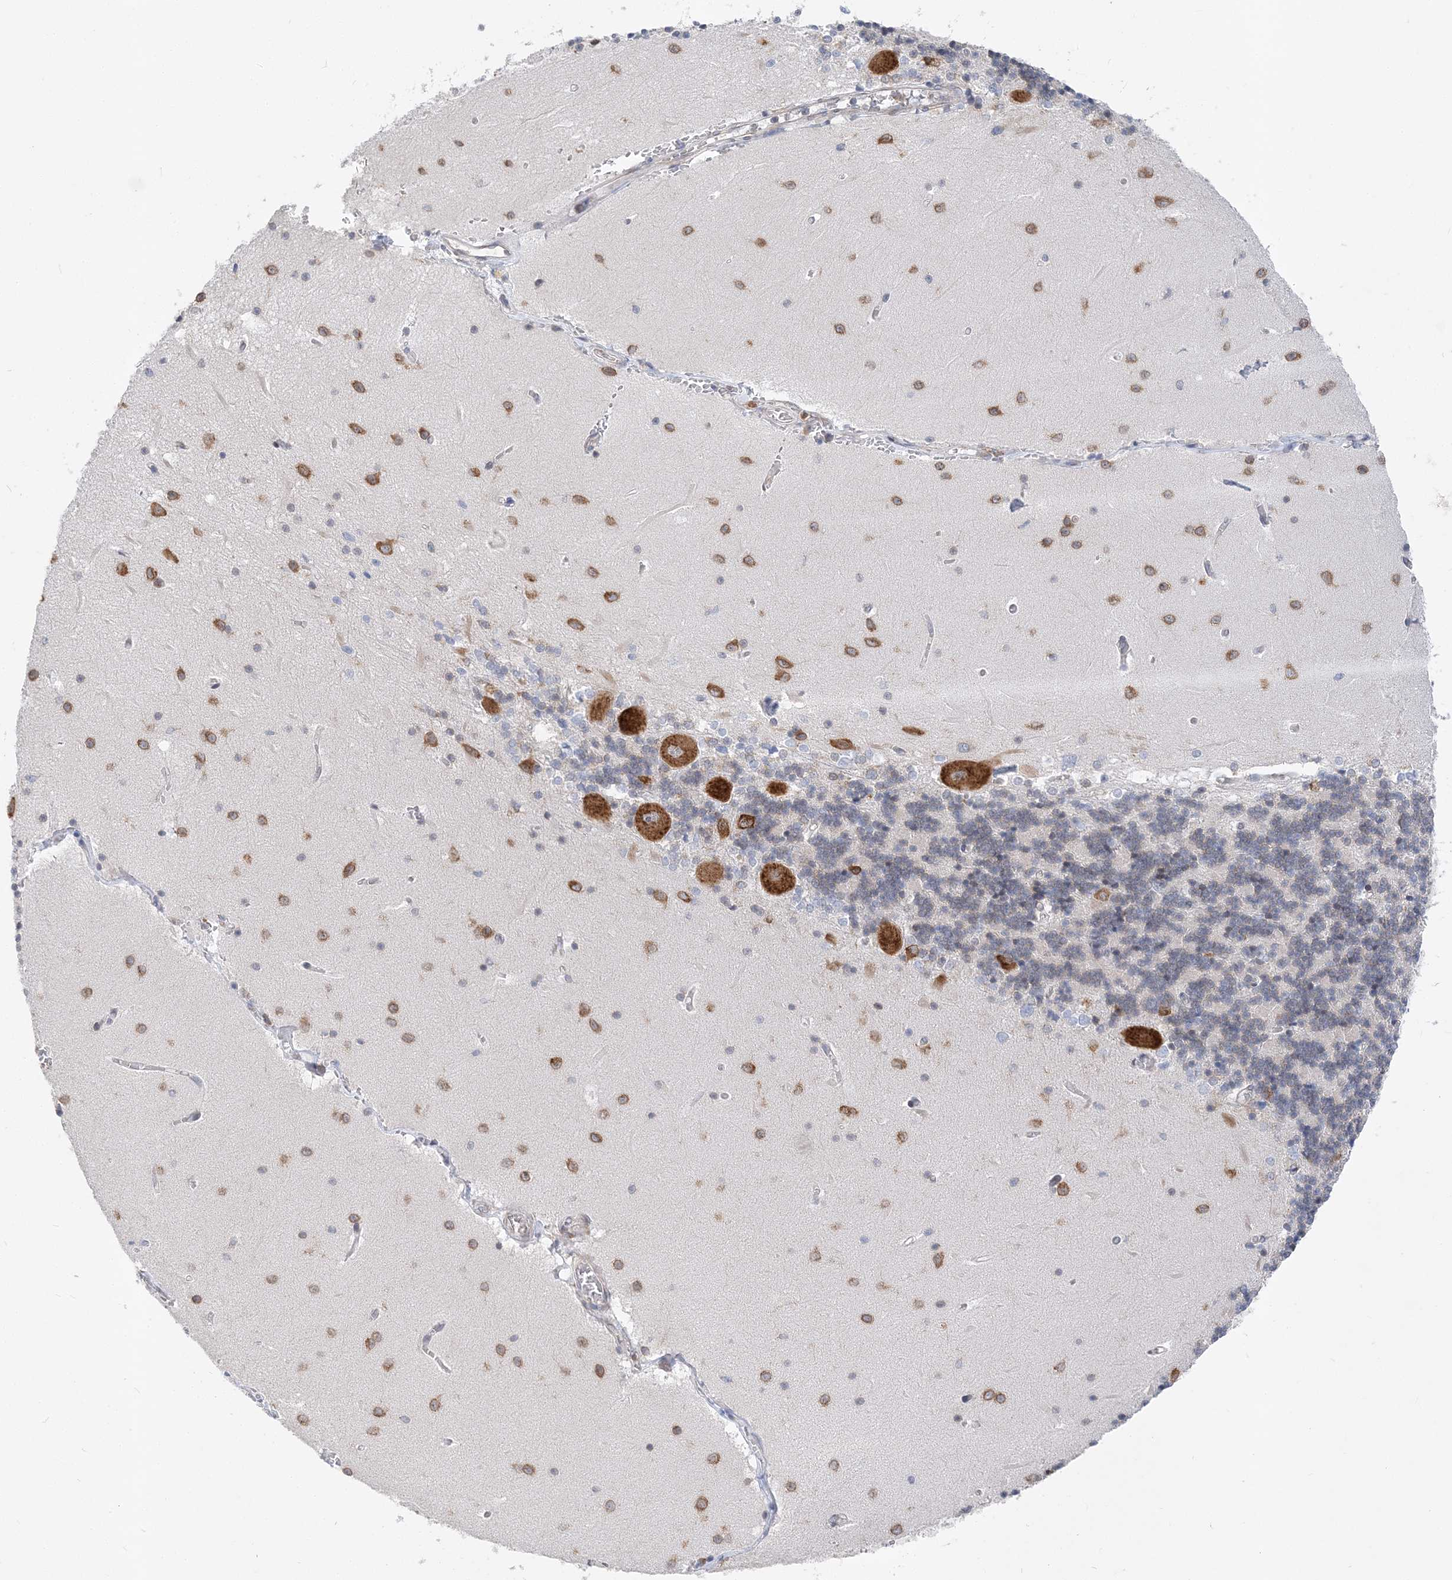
{"staining": {"intensity": "weak", "quantity": "25%-75%", "location": "cytoplasmic/membranous"}, "tissue": "cerebellum", "cell_type": "Cells in granular layer", "image_type": "normal", "snomed": [{"axis": "morphology", "description": "Normal tissue, NOS"}, {"axis": "topography", "description": "Cerebellum"}], "caption": "IHC (DAB) staining of benign cerebellum displays weak cytoplasmic/membranous protein expression in approximately 25%-75% of cells in granular layer.", "gene": "LARP4B", "patient": {"sex": "male", "age": 37}}